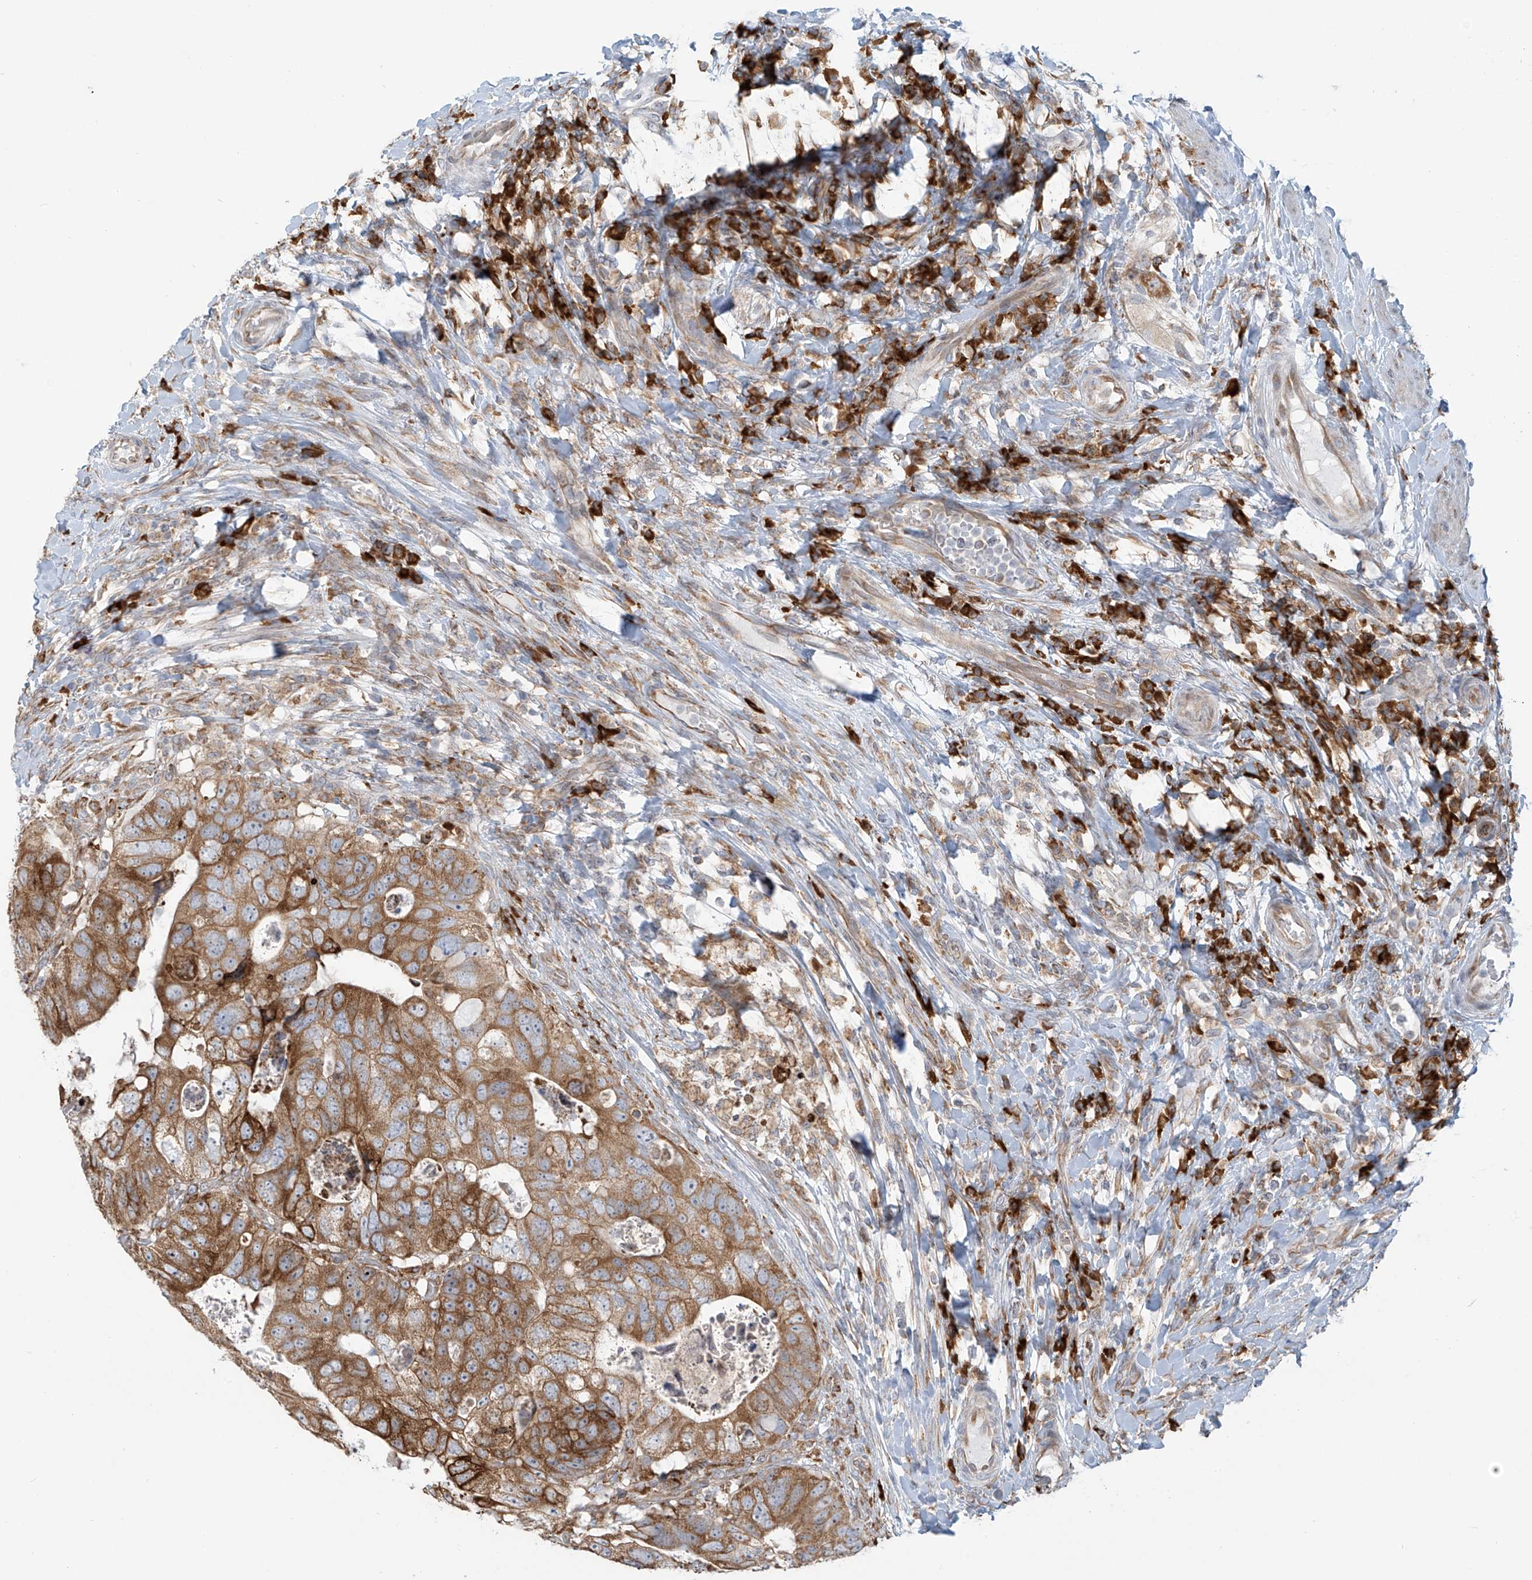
{"staining": {"intensity": "moderate", "quantity": ">75%", "location": "cytoplasmic/membranous"}, "tissue": "colorectal cancer", "cell_type": "Tumor cells", "image_type": "cancer", "snomed": [{"axis": "morphology", "description": "Adenocarcinoma, NOS"}, {"axis": "topography", "description": "Rectum"}], "caption": "Approximately >75% of tumor cells in adenocarcinoma (colorectal) exhibit moderate cytoplasmic/membranous protein positivity as visualized by brown immunohistochemical staining.", "gene": "KATNIP", "patient": {"sex": "male", "age": 59}}